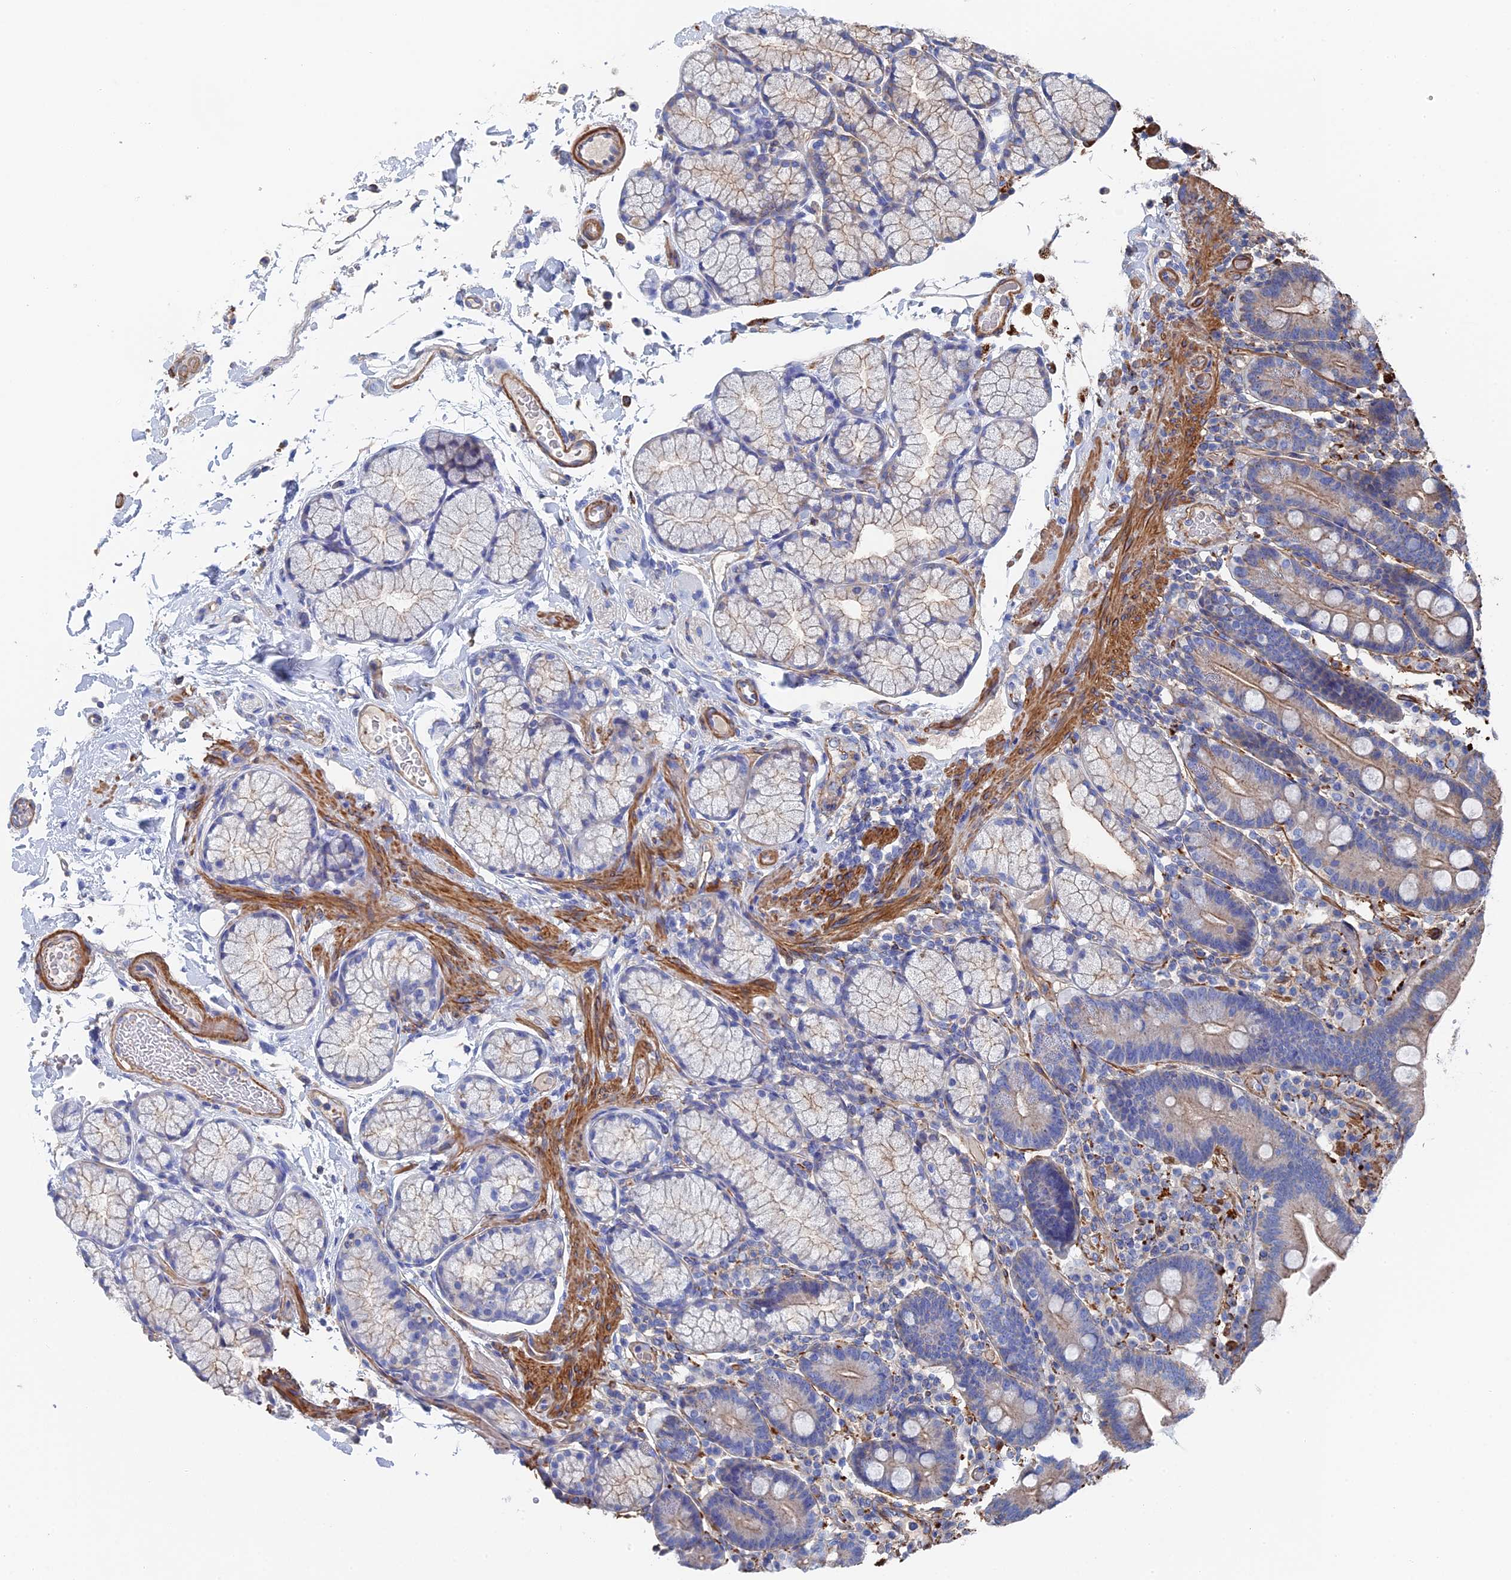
{"staining": {"intensity": "weak", "quantity": "<25%", "location": "cytoplasmic/membranous"}, "tissue": "duodenum", "cell_type": "Glandular cells", "image_type": "normal", "snomed": [{"axis": "morphology", "description": "Normal tissue, NOS"}, {"axis": "topography", "description": "Small intestine, NOS"}], "caption": "There is no significant staining in glandular cells of duodenum. Brightfield microscopy of immunohistochemistry stained with DAB (brown) and hematoxylin (blue), captured at high magnification.", "gene": "STRA6", "patient": {"sex": "female", "age": 71}}